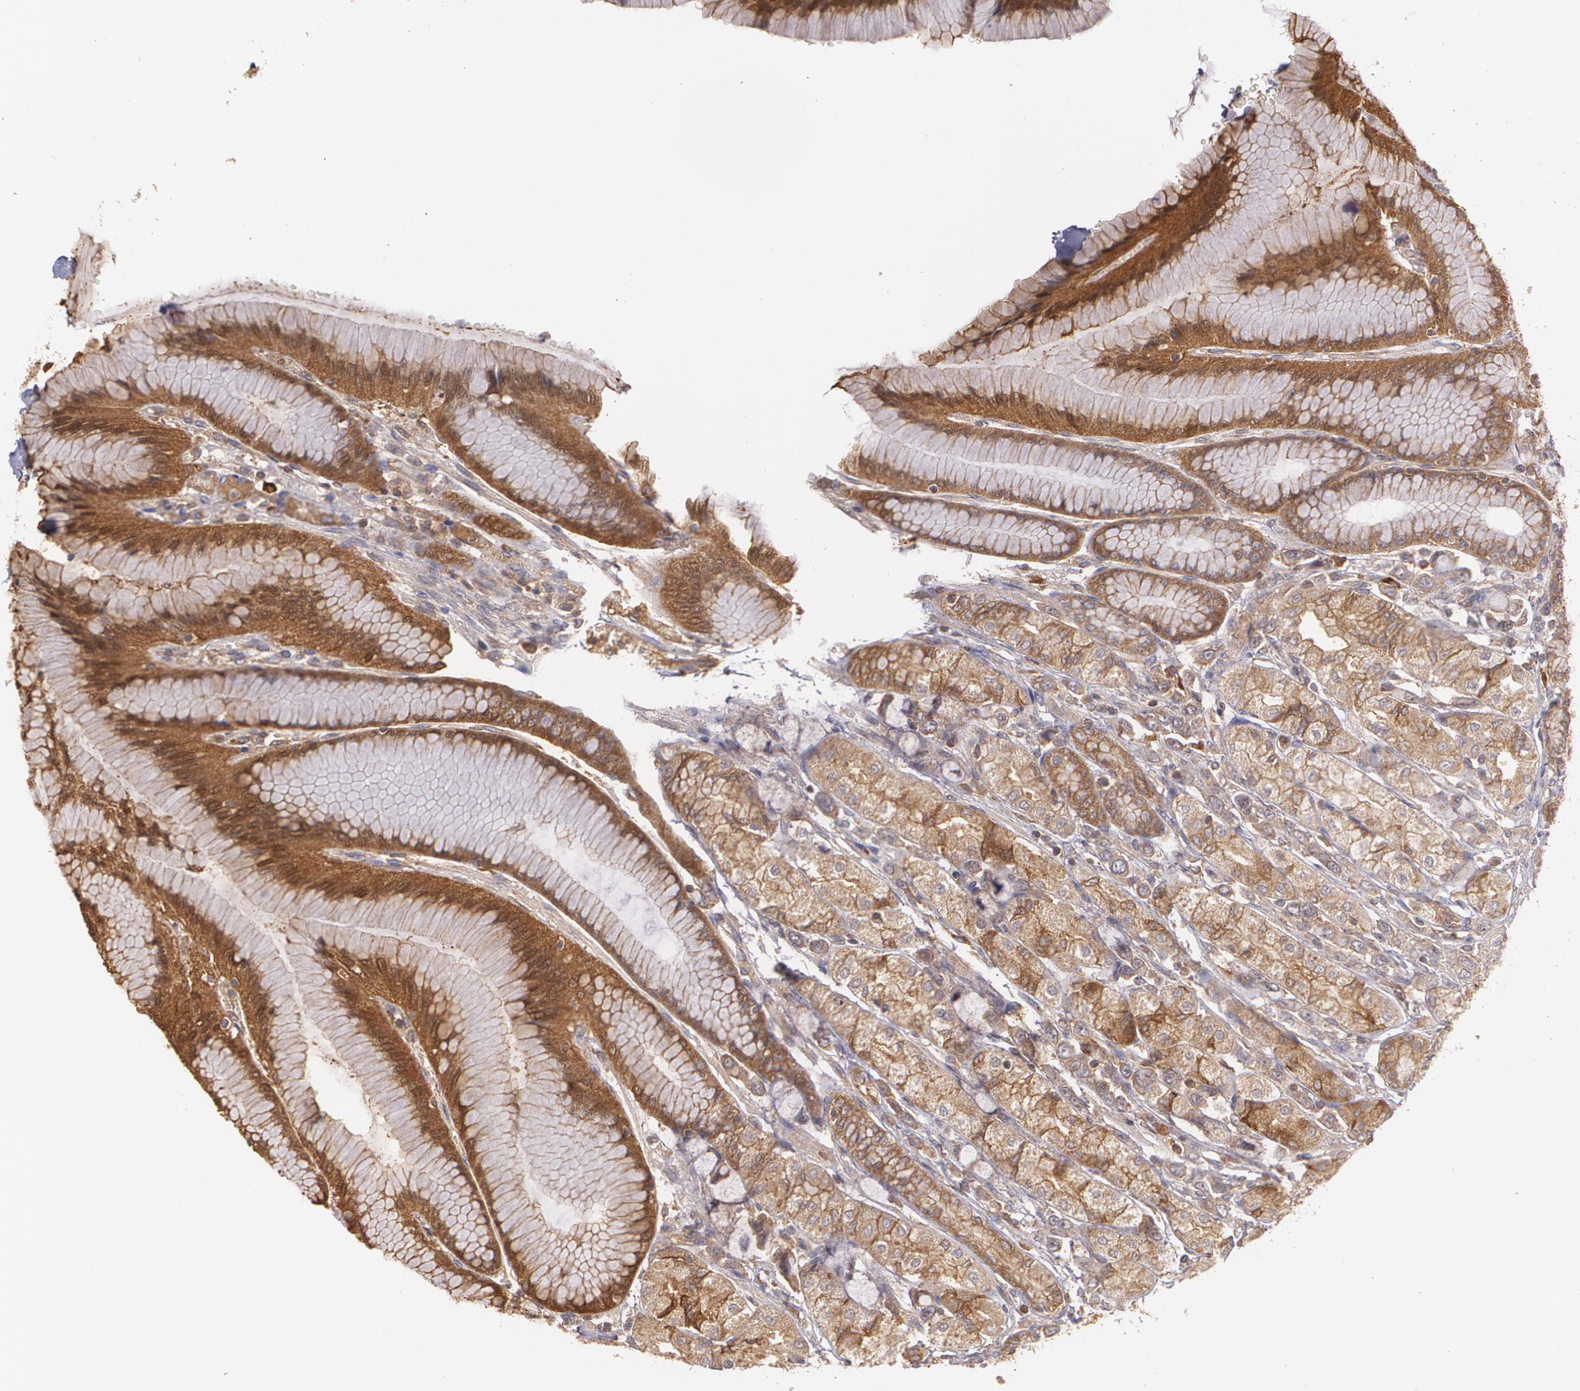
{"staining": {"intensity": "strong", "quantity": ">75%", "location": "cytoplasmic/membranous"}, "tissue": "stomach", "cell_type": "Glandular cells", "image_type": "normal", "snomed": [{"axis": "morphology", "description": "Normal tissue, NOS"}, {"axis": "morphology", "description": "Adenocarcinoma, NOS"}, {"axis": "topography", "description": "Stomach"}, {"axis": "topography", "description": "Stomach, lower"}], "caption": "Brown immunohistochemical staining in benign stomach displays strong cytoplasmic/membranous expression in approximately >75% of glandular cells. The staining is performed using DAB brown chromogen to label protein expression. The nuclei are counter-stained blue using hematoxylin.", "gene": "ECE1", "patient": {"sex": "female", "age": 65}}